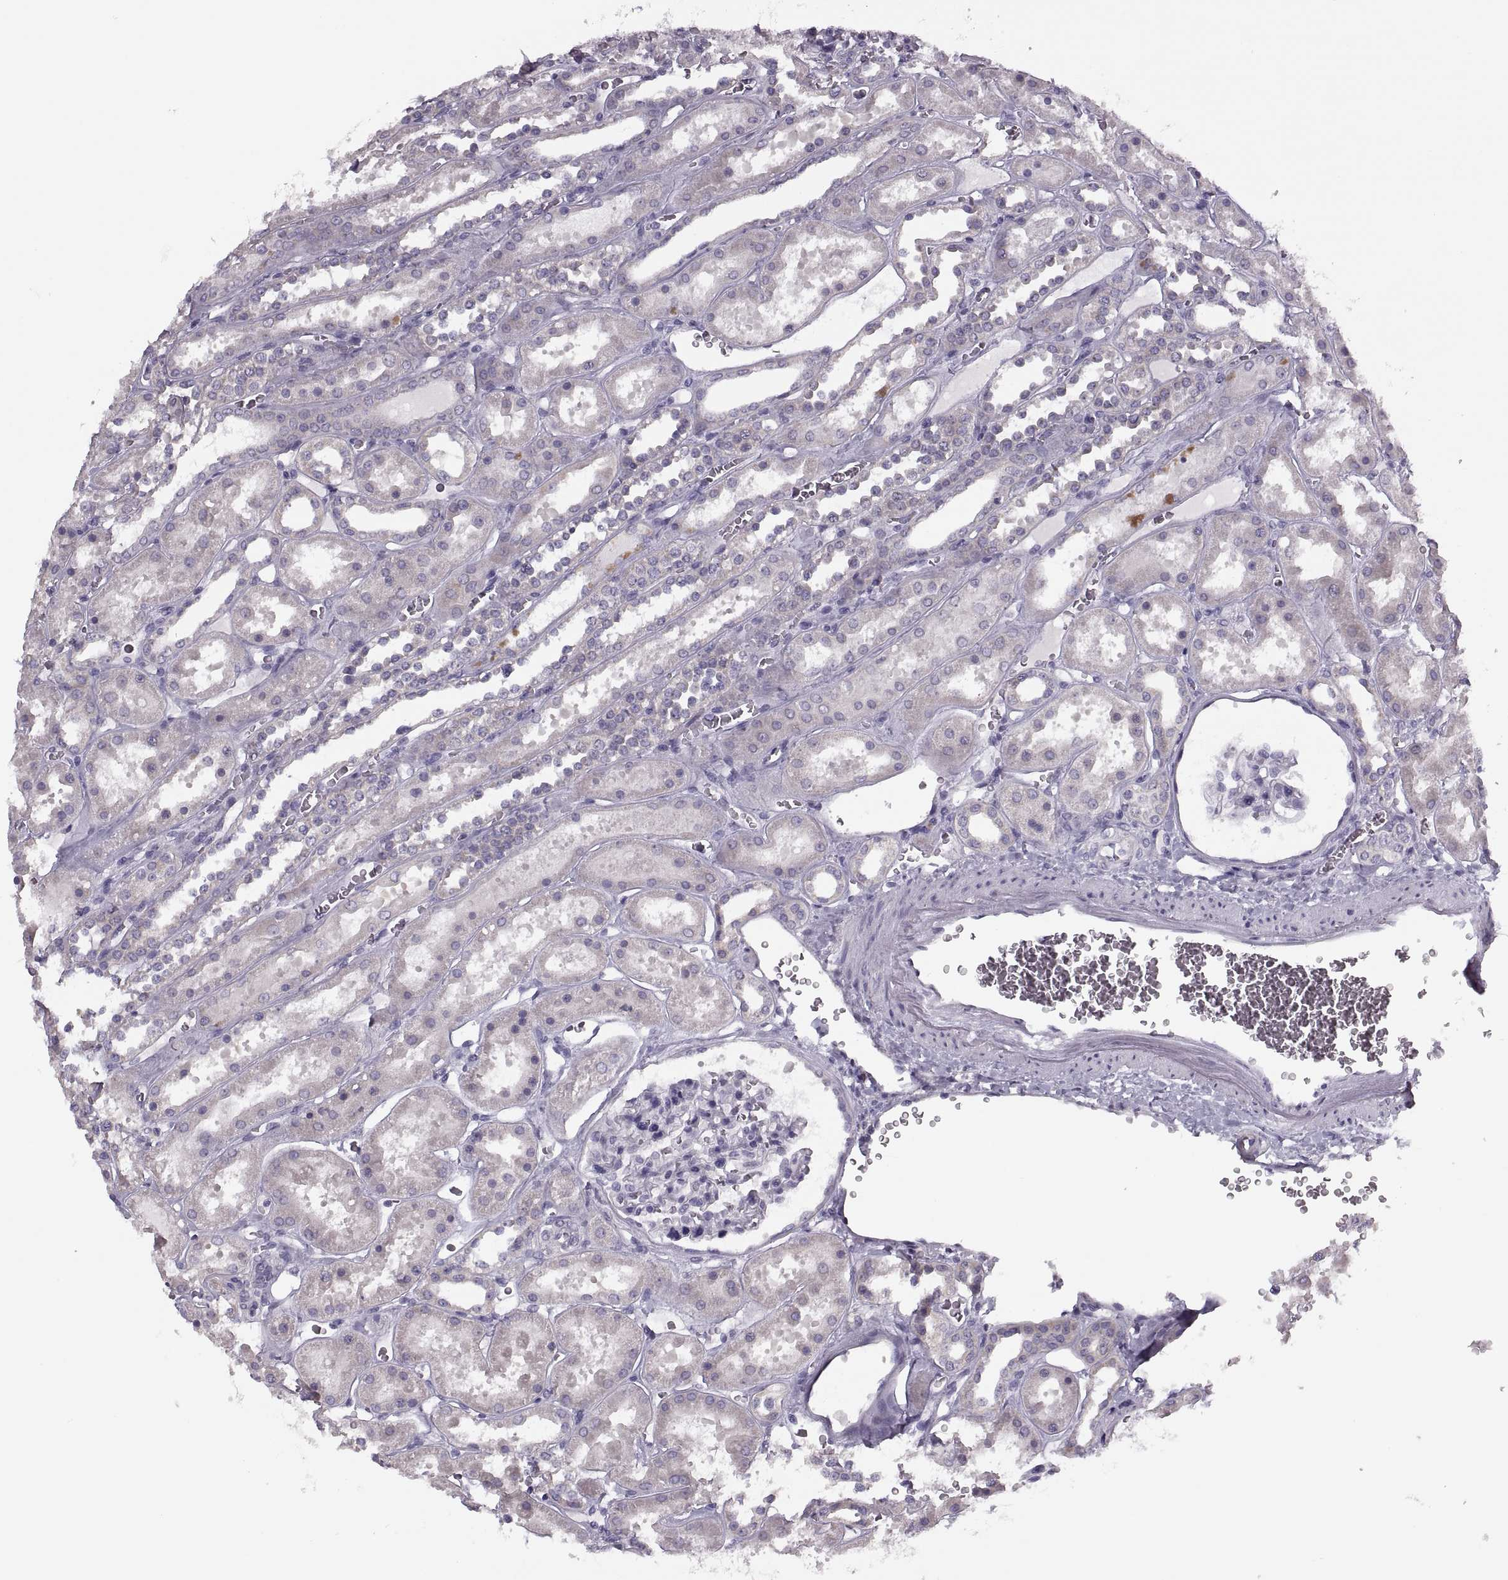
{"staining": {"intensity": "negative", "quantity": "none", "location": "none"}, "tissue": "kidney", "cell_type": "Cells in glomeruli", "image_type": "normal", "snomed": [{"axis": "morphology", "description": "Normal tissue, NOS"}, {"axis": "topography", "description": "Kidney"}], "caption": "DAB immunohistochemical staining of normal kidney demonstrates no significant staining in cells in glomeruli. Brightfield microscopy of immunohistochemistry stained with DAB (3,3'-diaminobenzidine) (brown) and hematoxylin (blue), captured at high magnification.", "gene": "PRSS54", "patient": {"sex": "female", "age": 41}}